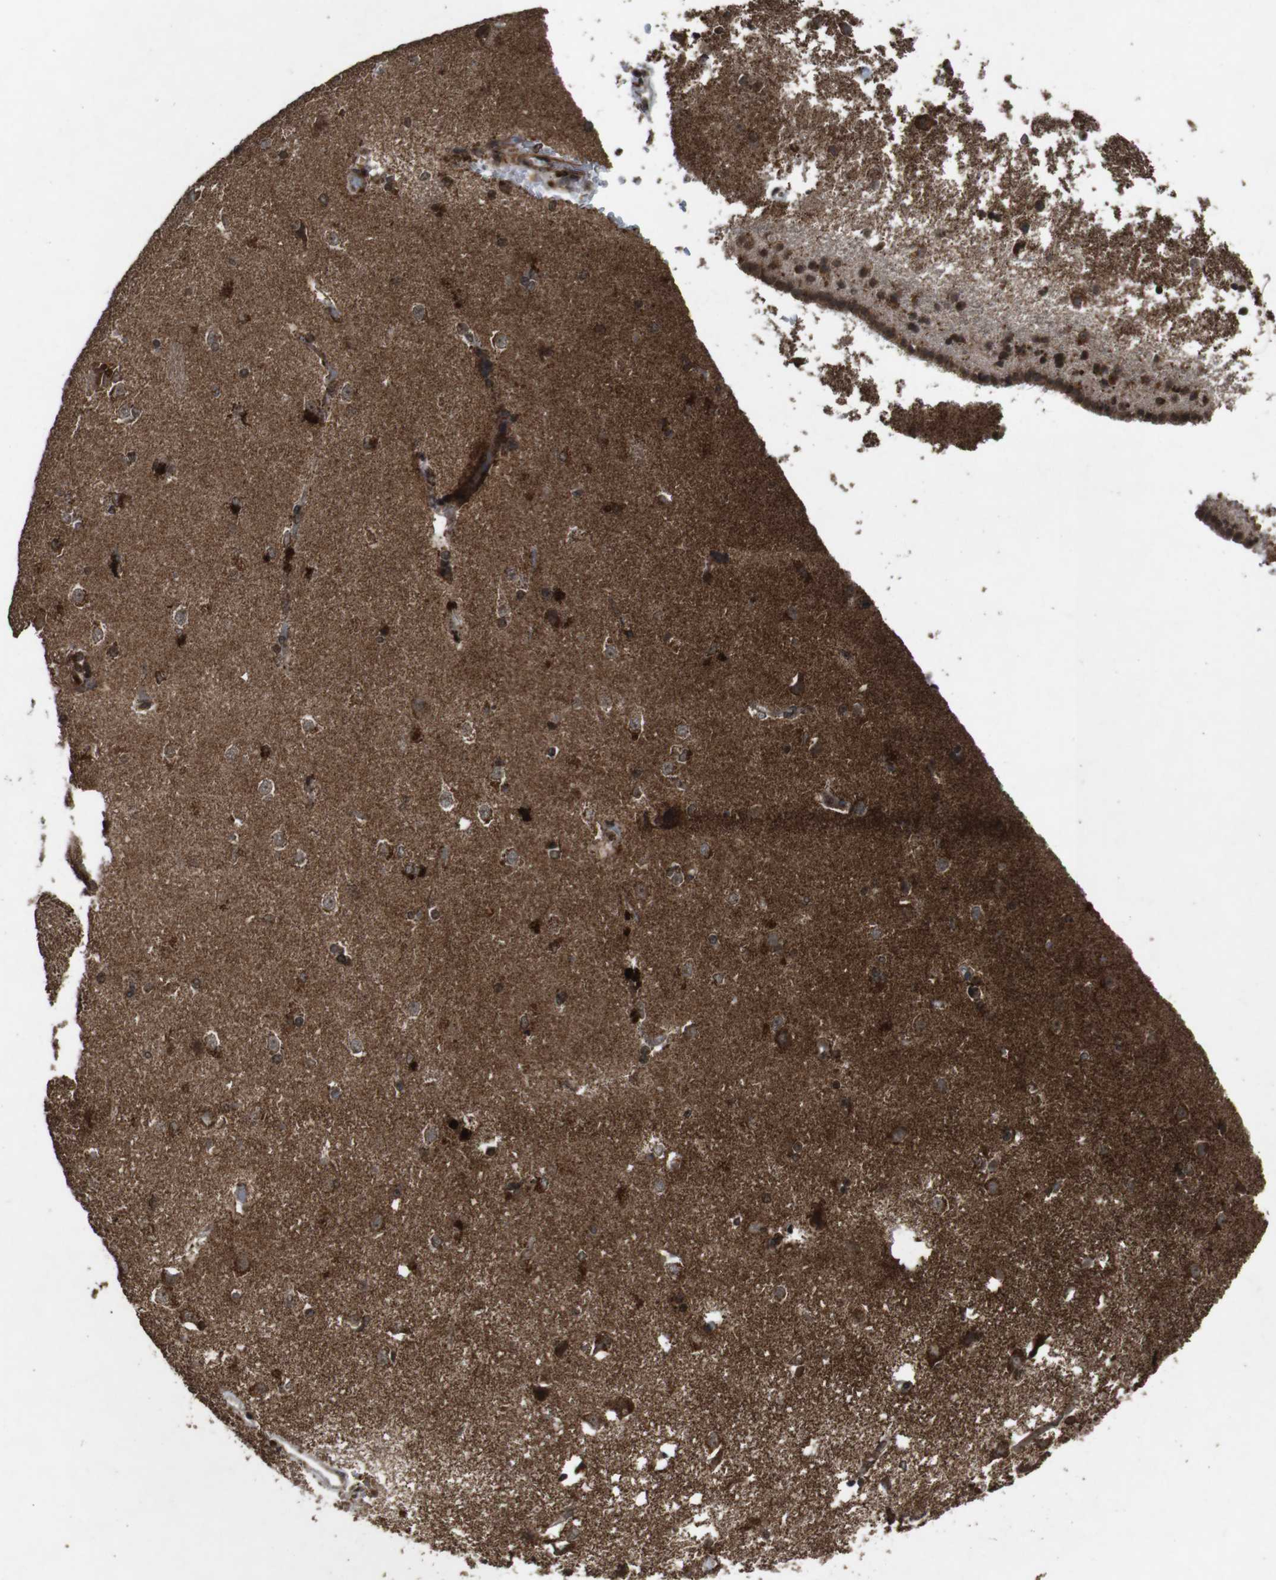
{"staining": {"intensity": "moderate", "quantity": "<25%", "location": "nuclear"}, "tissue": "caudate", "cell_type": "Glial cells", "image_type": "normal", "snomed": [{"axis": "morphology", "description": "Normal tissue, NOS"}, {"axis": "topography", "description": "Lateral ventricle wall"}], "caption": "The histopathology image exhibits immunohistochemical staining of normal caudate. There is moderate nuclear expression is appreciated in approximately <25% of glial cells. (Stains: DAB (3,3'-diaminobenzidine) in brown, nuclei in blue, Microscopy: brightfield microscopy at high magnification).", "gene": "SORL1", "patient": {"sex": "female", "age": 19}}